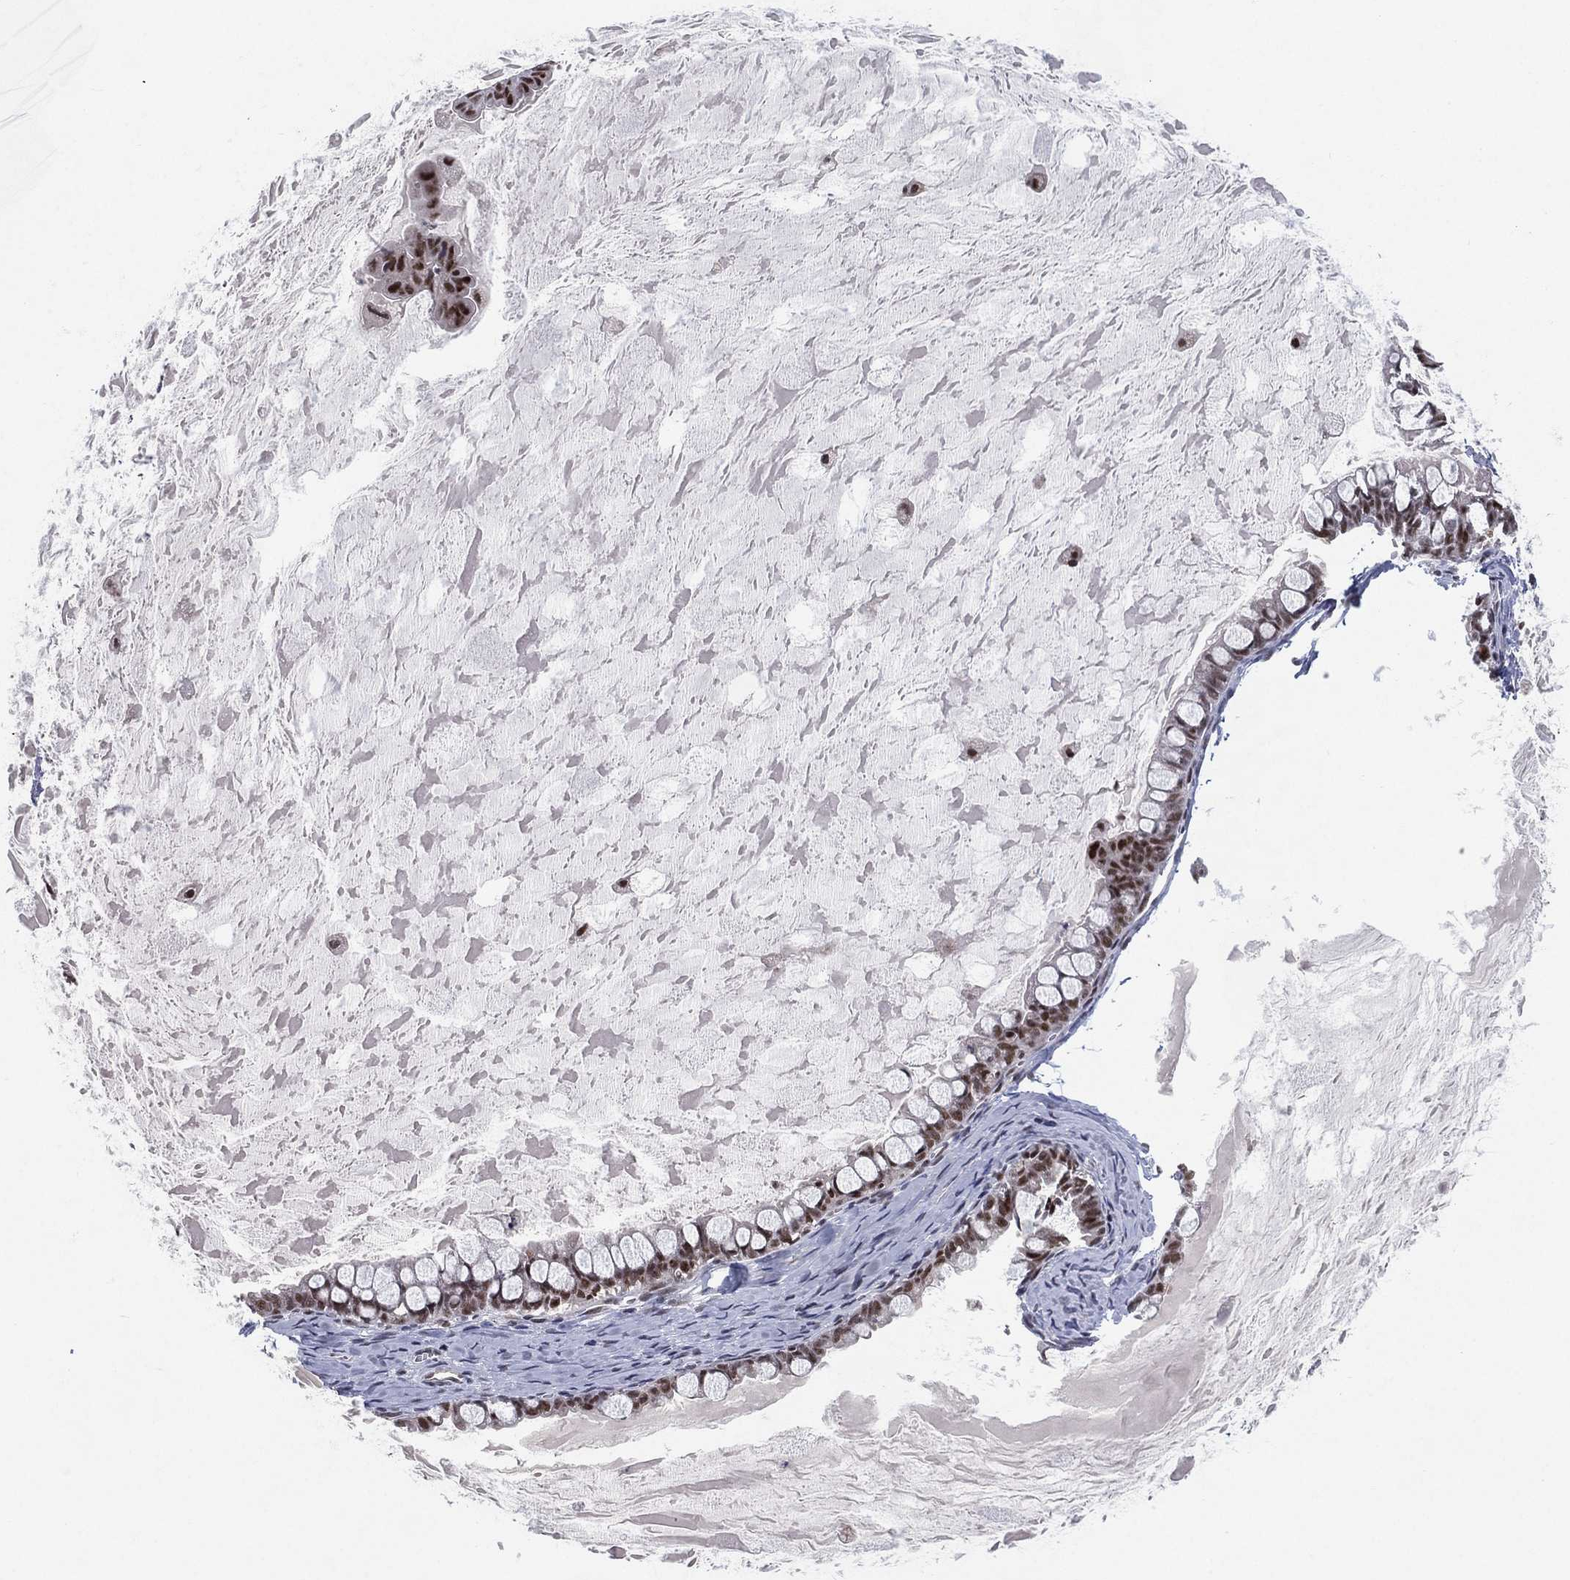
{"staining": {"intensity": "strong", "quantity": "25%-75%", "location": "nuclear"}, "tissue": "ovarian cancer", "cell_type": "Tumor cells", "image_type": "cancer", "snomed": [{"axis": "morphology", "description": "Cystadenocarcinoma, mucinous, NOS"}, {"axis": "topography", "description": "Ovary"}], "caption": "Ovarian cancer (mucinous cystadenocarcinoma) was stained to show a protein in brown. There is high levels of strong nuclear staining in approximately 25%-75% of tumor cells.", "gene": "DGCR8", "patient": {"sex": "female", "age": 63}}